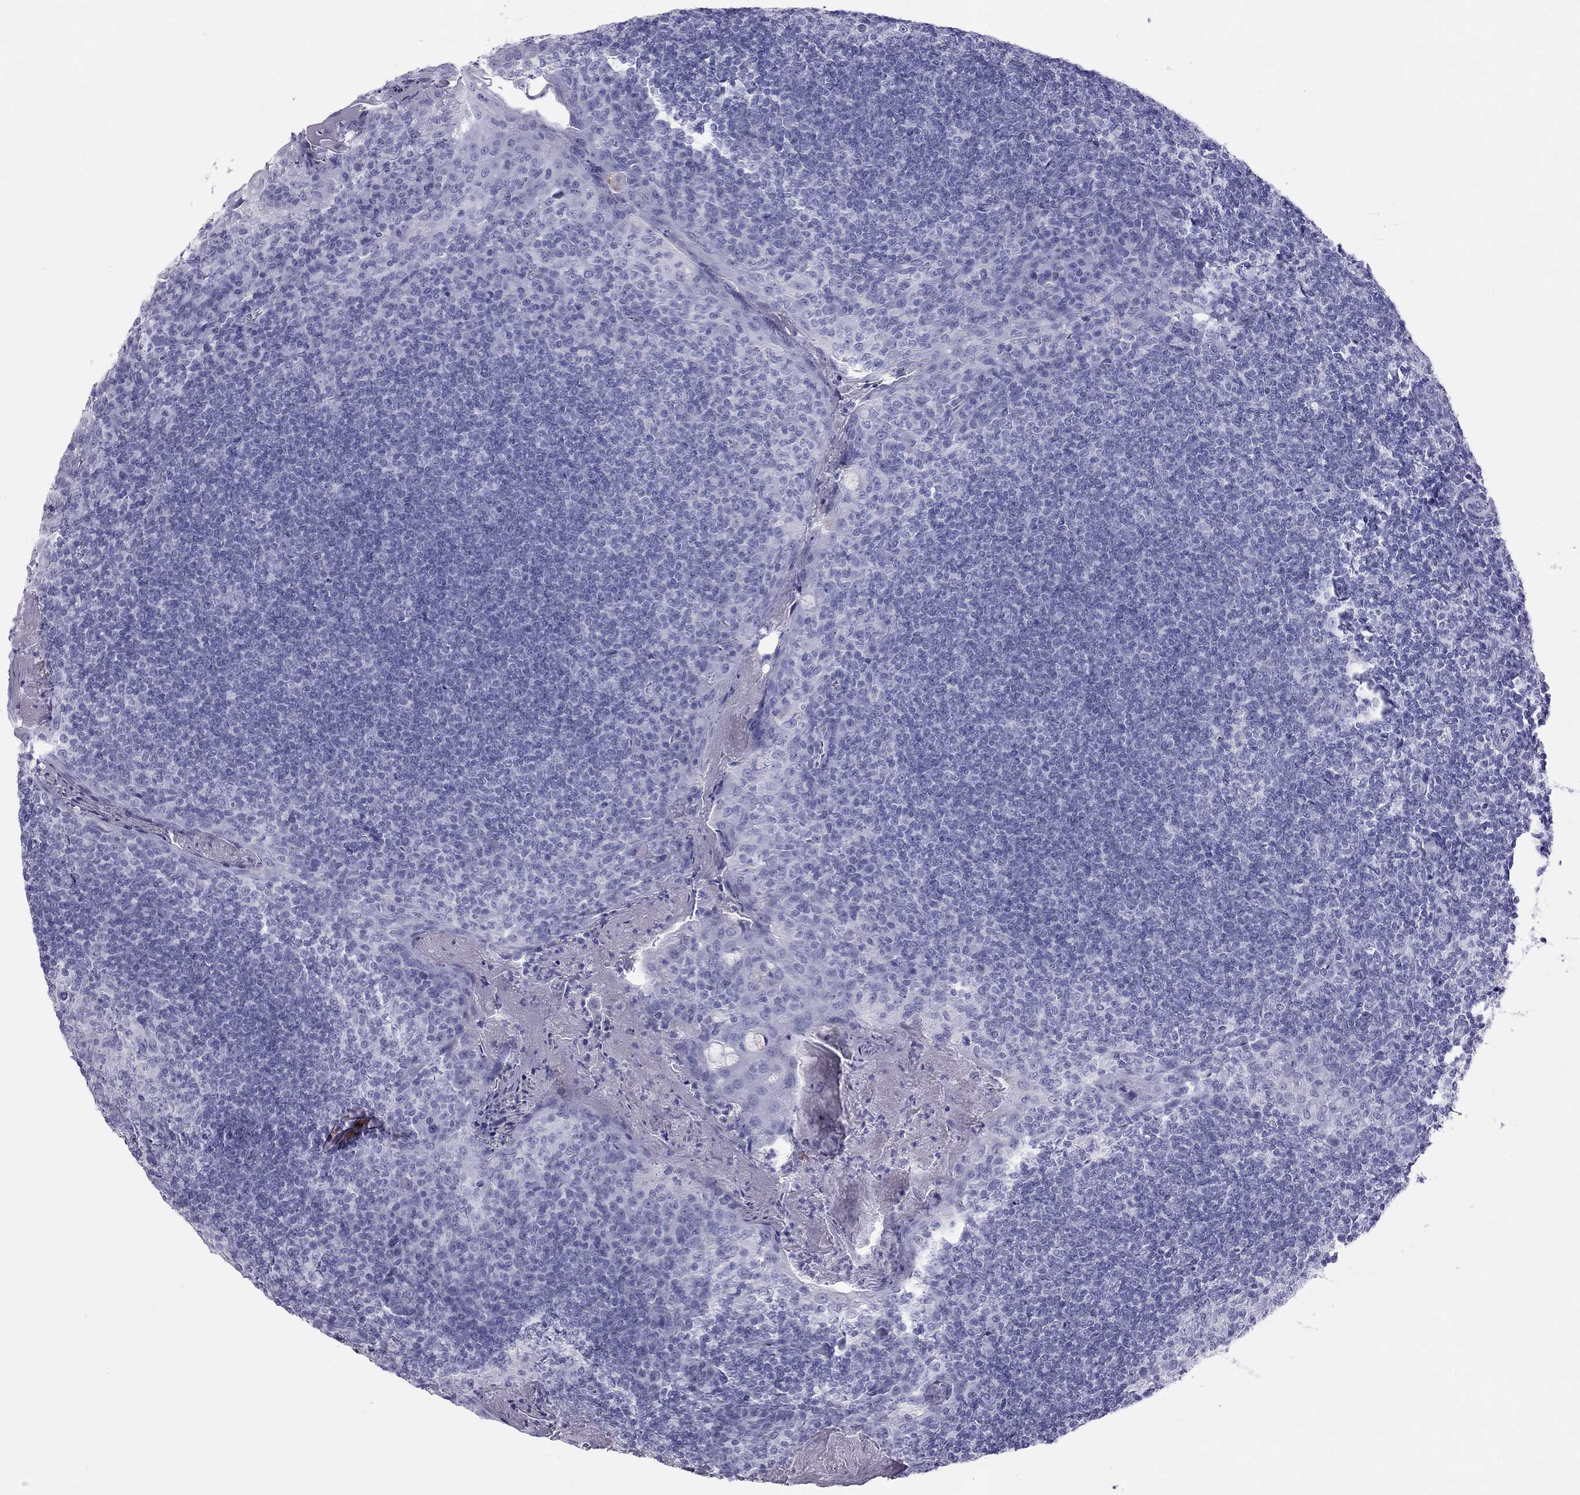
{"staining": {"intensity": "negative", "quantity": "none", "location": "none"}, "tissue": "tonsil", "cell_type": "Germinal center cells", "image_type": "normal", "snomed": [{"axis": "morphology", "description": "Normal tissue, NOS"}, {"axis": "topography", "description": "Tonsil"}], "caption": "Micrograph shows no protein expression in germinal center cells of unremarkable tonsil.", "gene": "TRPM3", "patient": {"sex": "female", "age": 13}}